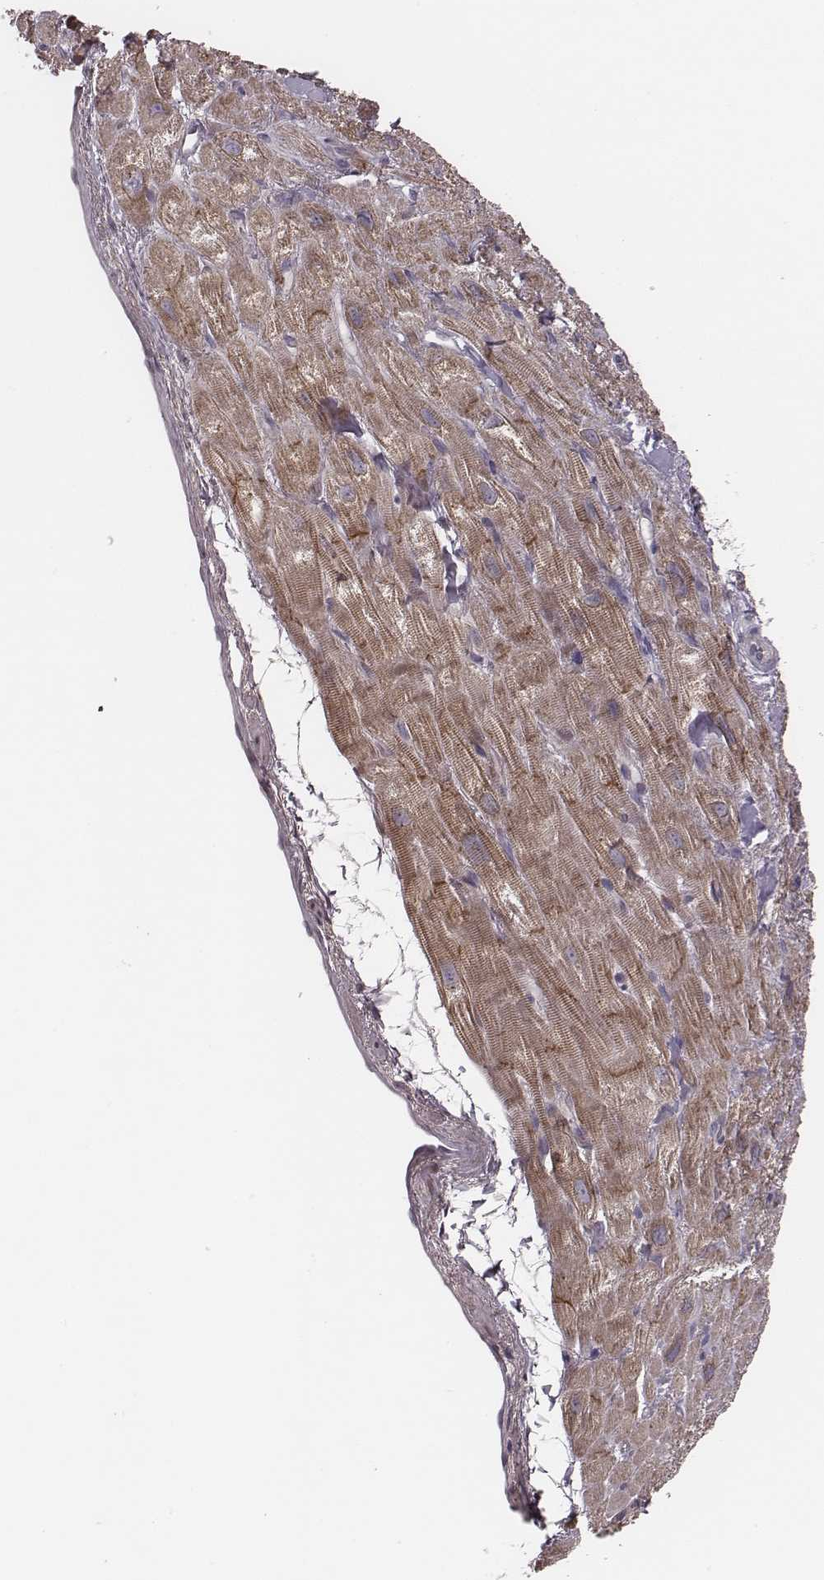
{"staining": {"intensity": "strong", "quantity": "25%-75%", "location": "cytoplasmic/membranous"}, "tissue": "heart muscle", "cell_type": "Cardiomyocytes", "image_type": "normal", "snomed": [{"axis": "morphology", "description": "Normal tissue, NOS"}, {"axis": "topography", "description": "Heart"}], "caption": "Protein staining shows strong cytoplasmic/membranous staining in about 25%-75% of cardiomyocytes in benign heart muscle. (DAB = brown stain, brightfield microscopy at high magnification).", "gene": "P2RX5", "patient": {"sex": "female", "age": 62}}